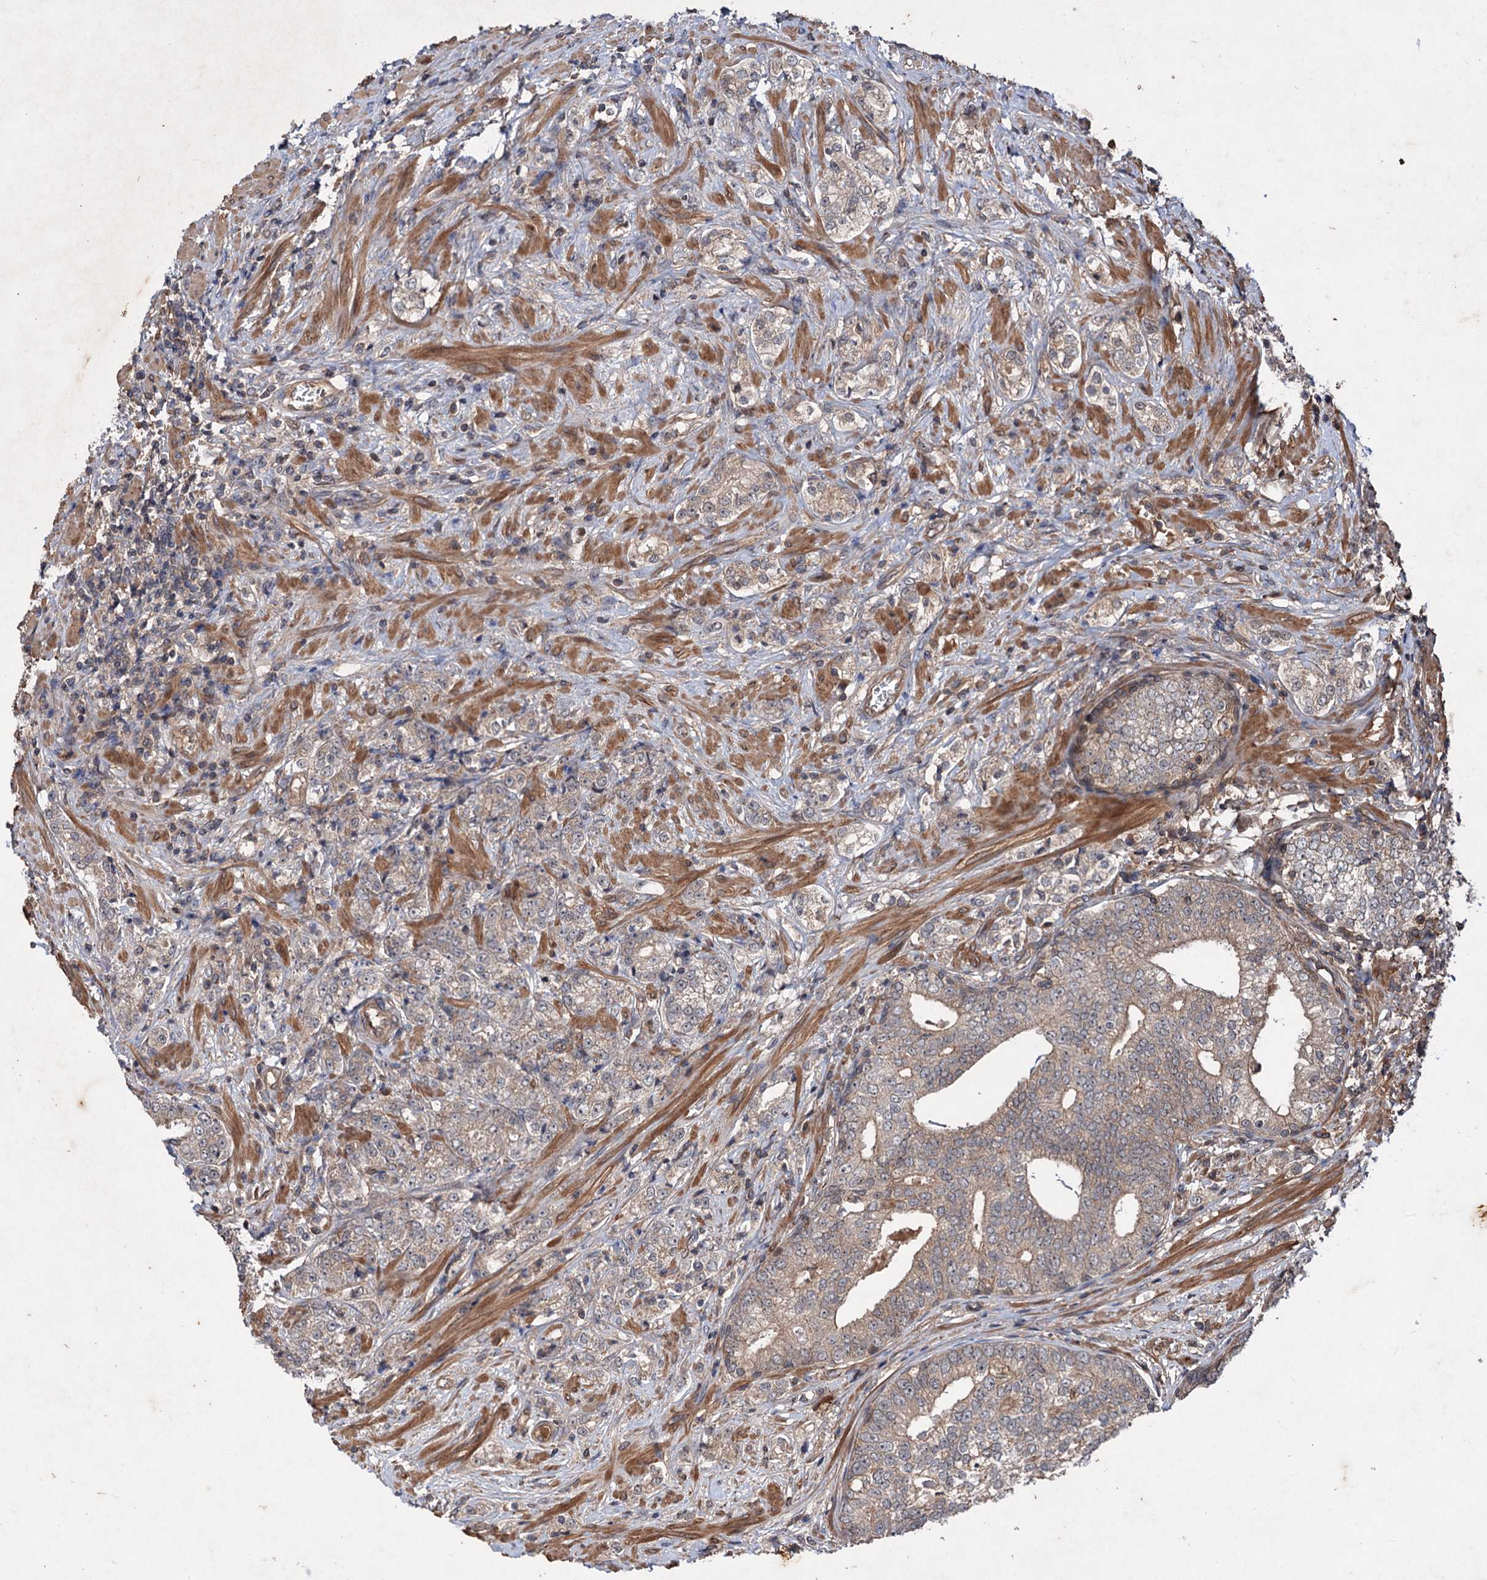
{"staining": {"intensity": "weak", "quantity": "25%-75%", "location": "cytoplasmic/membranous"}, "tissue": "prostate cancer", "cell_type": "Tumor cells", "image_type": "cancer", "snomed": [{"axis": "morphology", "description": "Adenocarcinoma, High grade"}, {"axis": "topography", "description": "Prostate"}], "caption": "A histopathology image of human high-grade adenocarcinoma (prostate) stained for a protein reveals weak cytoplasmic/membranous brown staining in tumor cells. Using DAB (3,3'-diaminobenzidine) (brown) and hematoxylin (blue) stains, captured at high magnification using brightfield microscopy.", "gene": "ADK", "patient": {"sex": "male", "age": 69}}